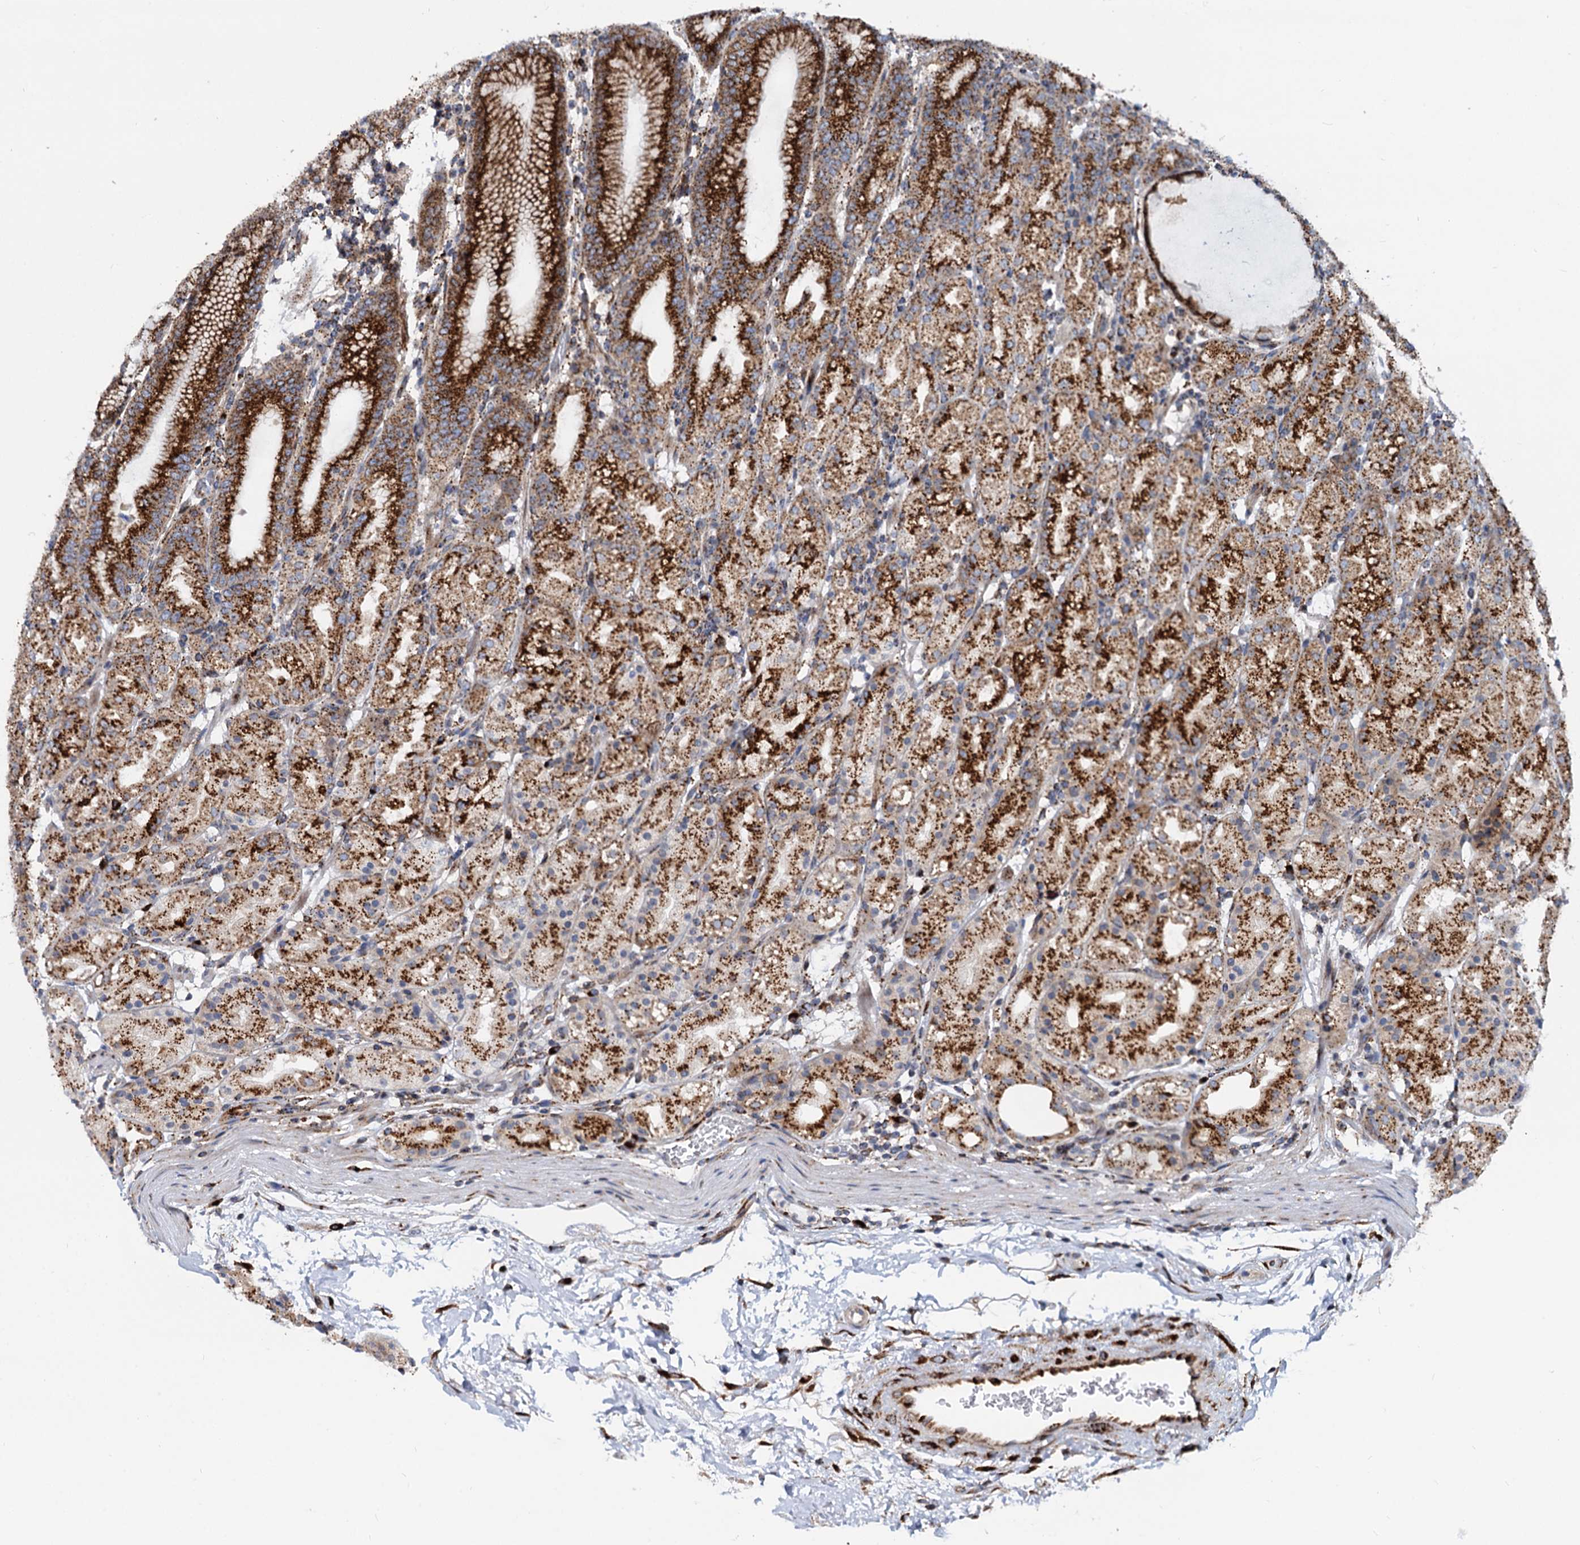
{"staining": {"intensity": "strong", "quantity": ">75%", "location": "cytoplasmic/membranous"}, "tissue": "stomach", "cell_type": "Glandular cells", "image_type": "normal", "snomed": [{"axis": "morphology", "description": "Normal tissue, NOS"}, {"axis": "topography", "description": "Stomach, upper"}], "caption": "Strong cytoplasmic/membranous expression for a protein is present in about >75% of glandular cells of normal stomach using immunohistochemistry.", "gene": "SUPT20H", "patient": {"sex": "male", "age": 48}}